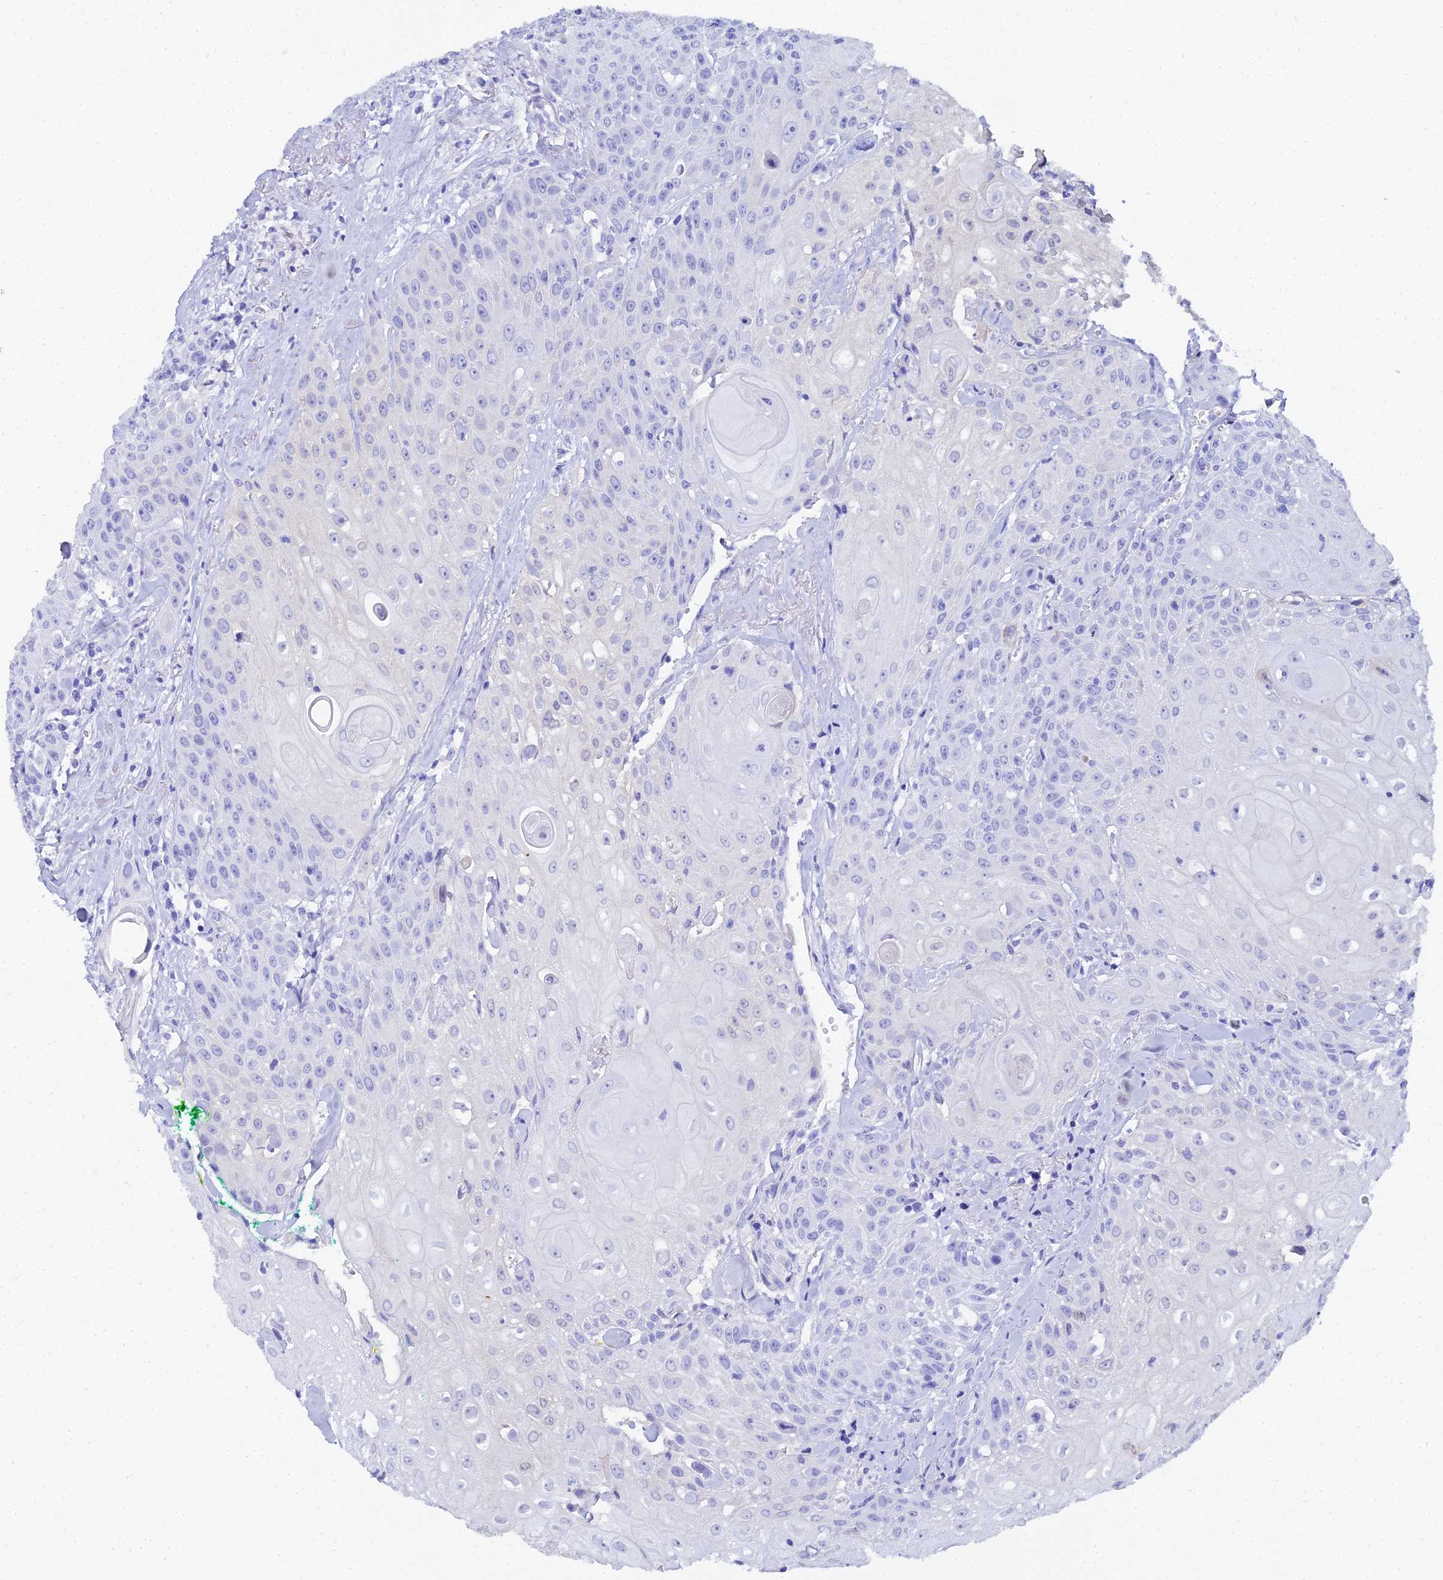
{"staining": {"intensity": "negative", "quantity": "none", "location": "none"}, "tissue": "head and neck cancer", "cell_type": "Tumor cells", "image_type": "cancer", "snomed": [{"axis": "morphology", "description": "Squamous cell carcinoma, NOS"}, {"axis": "topography", "description": "Oral tissue"}, {"axis": "topography", "description": "Head-Neck"}], "caption": "High magnification brightfield microscopy of head and neck cancer (squamous cell carcinoma) stained with DAB (brown) and counterstained with hematoxylin (blue): tumor cells show no significant staining.", "gene": "CELA3A", "patient": {"sex": "female", "age": 82}}